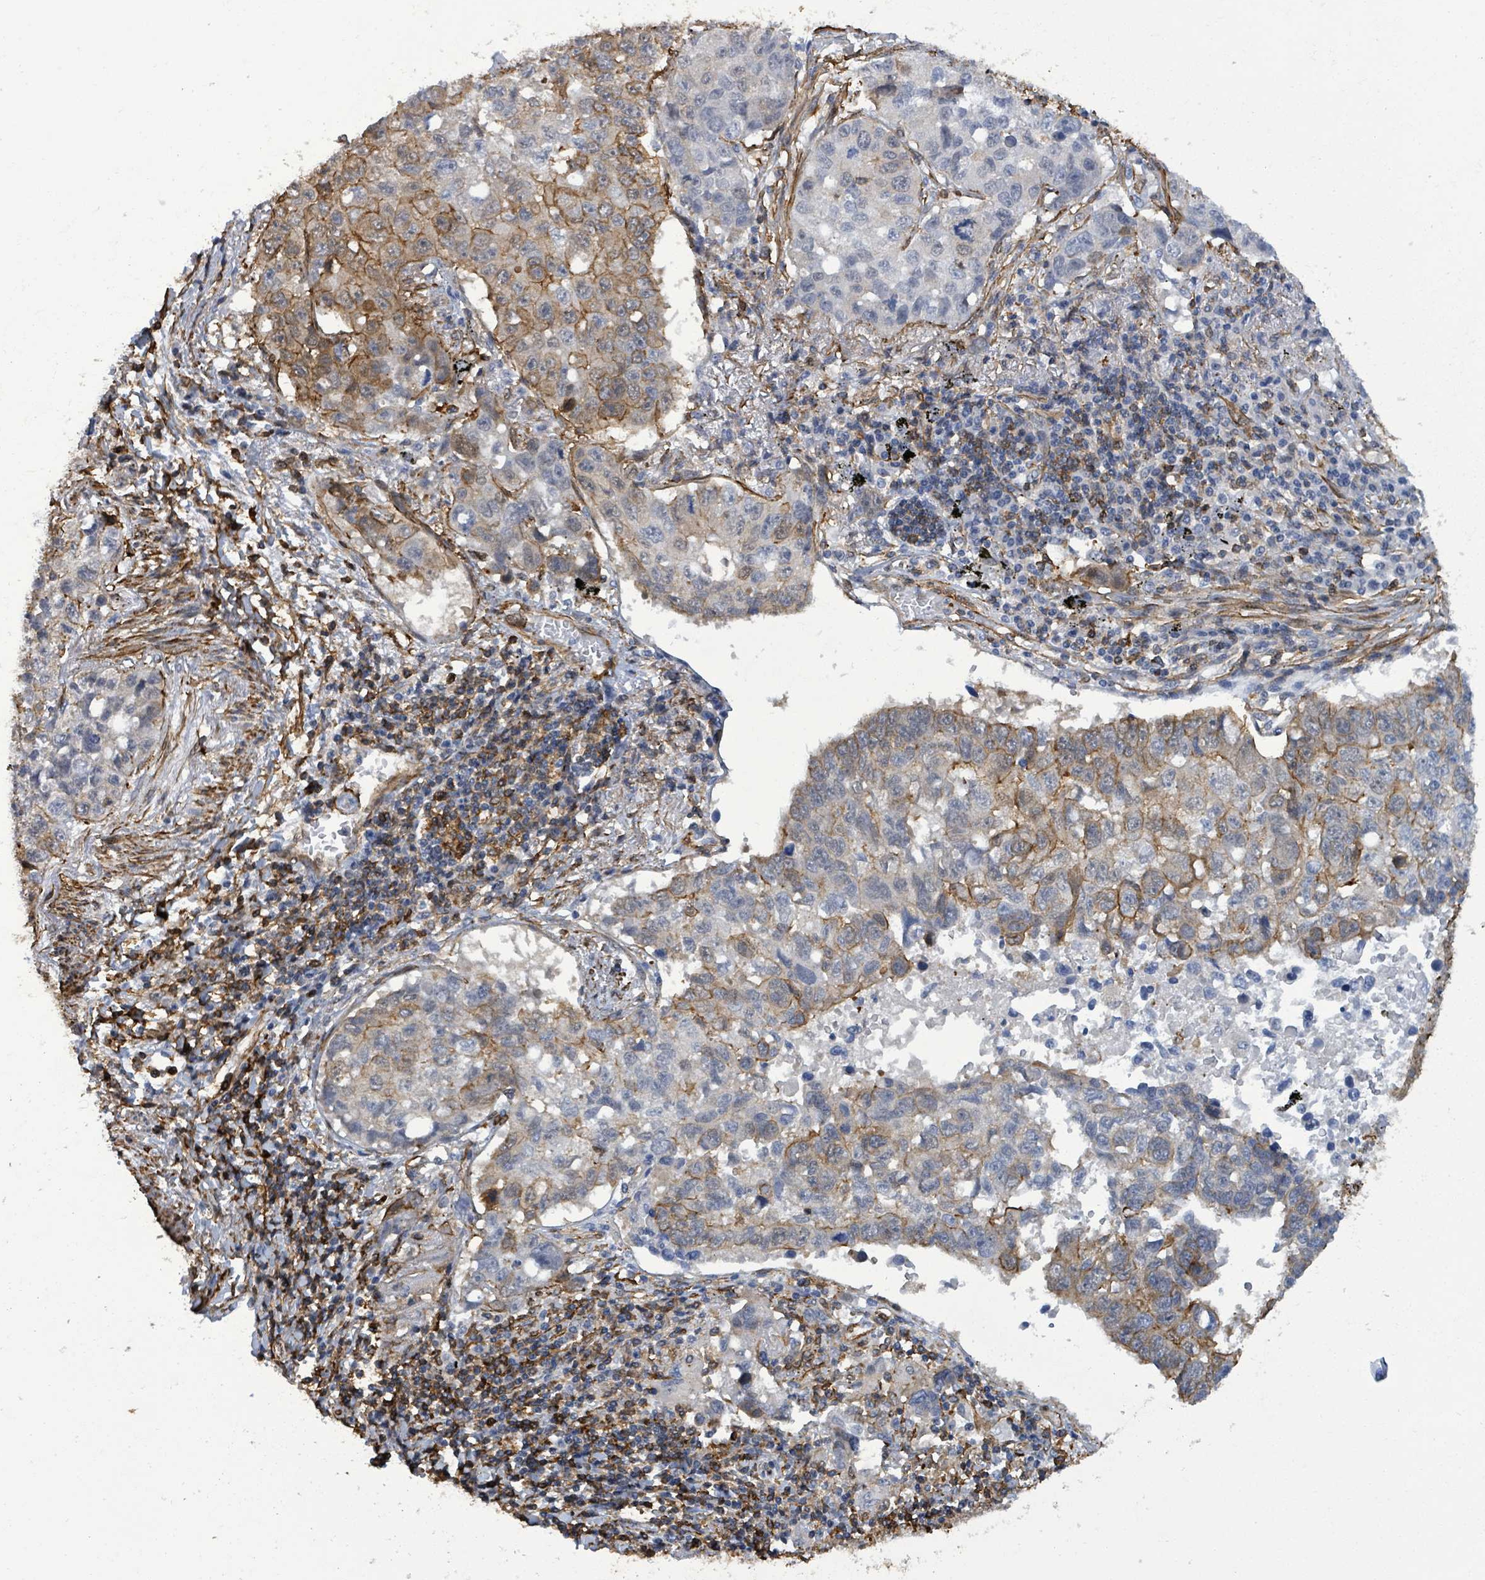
{"staining": {"intensity": "moderate", "quantity": "25%-75%", "location": "cytoplasmic/membranous"}, "tissue": "lung cancer", "cell_type": "Tumor cells", "image_type": "cancer", "snomed": [{"axis": "morphology", "description": "Squamous cell carcinoma, NOS"}, {"axis": "topography", "description": "Lung"}], "caption": "Squamous cell carcinoma (lung) was stained to show a protein in brown. There is medium levels of moderate cytoplasmic/membranous expression in approximately 25%-75% of tumor cells.", "gene": "PRKRIP1", "patient": {"sex": "male", "age": 60}}